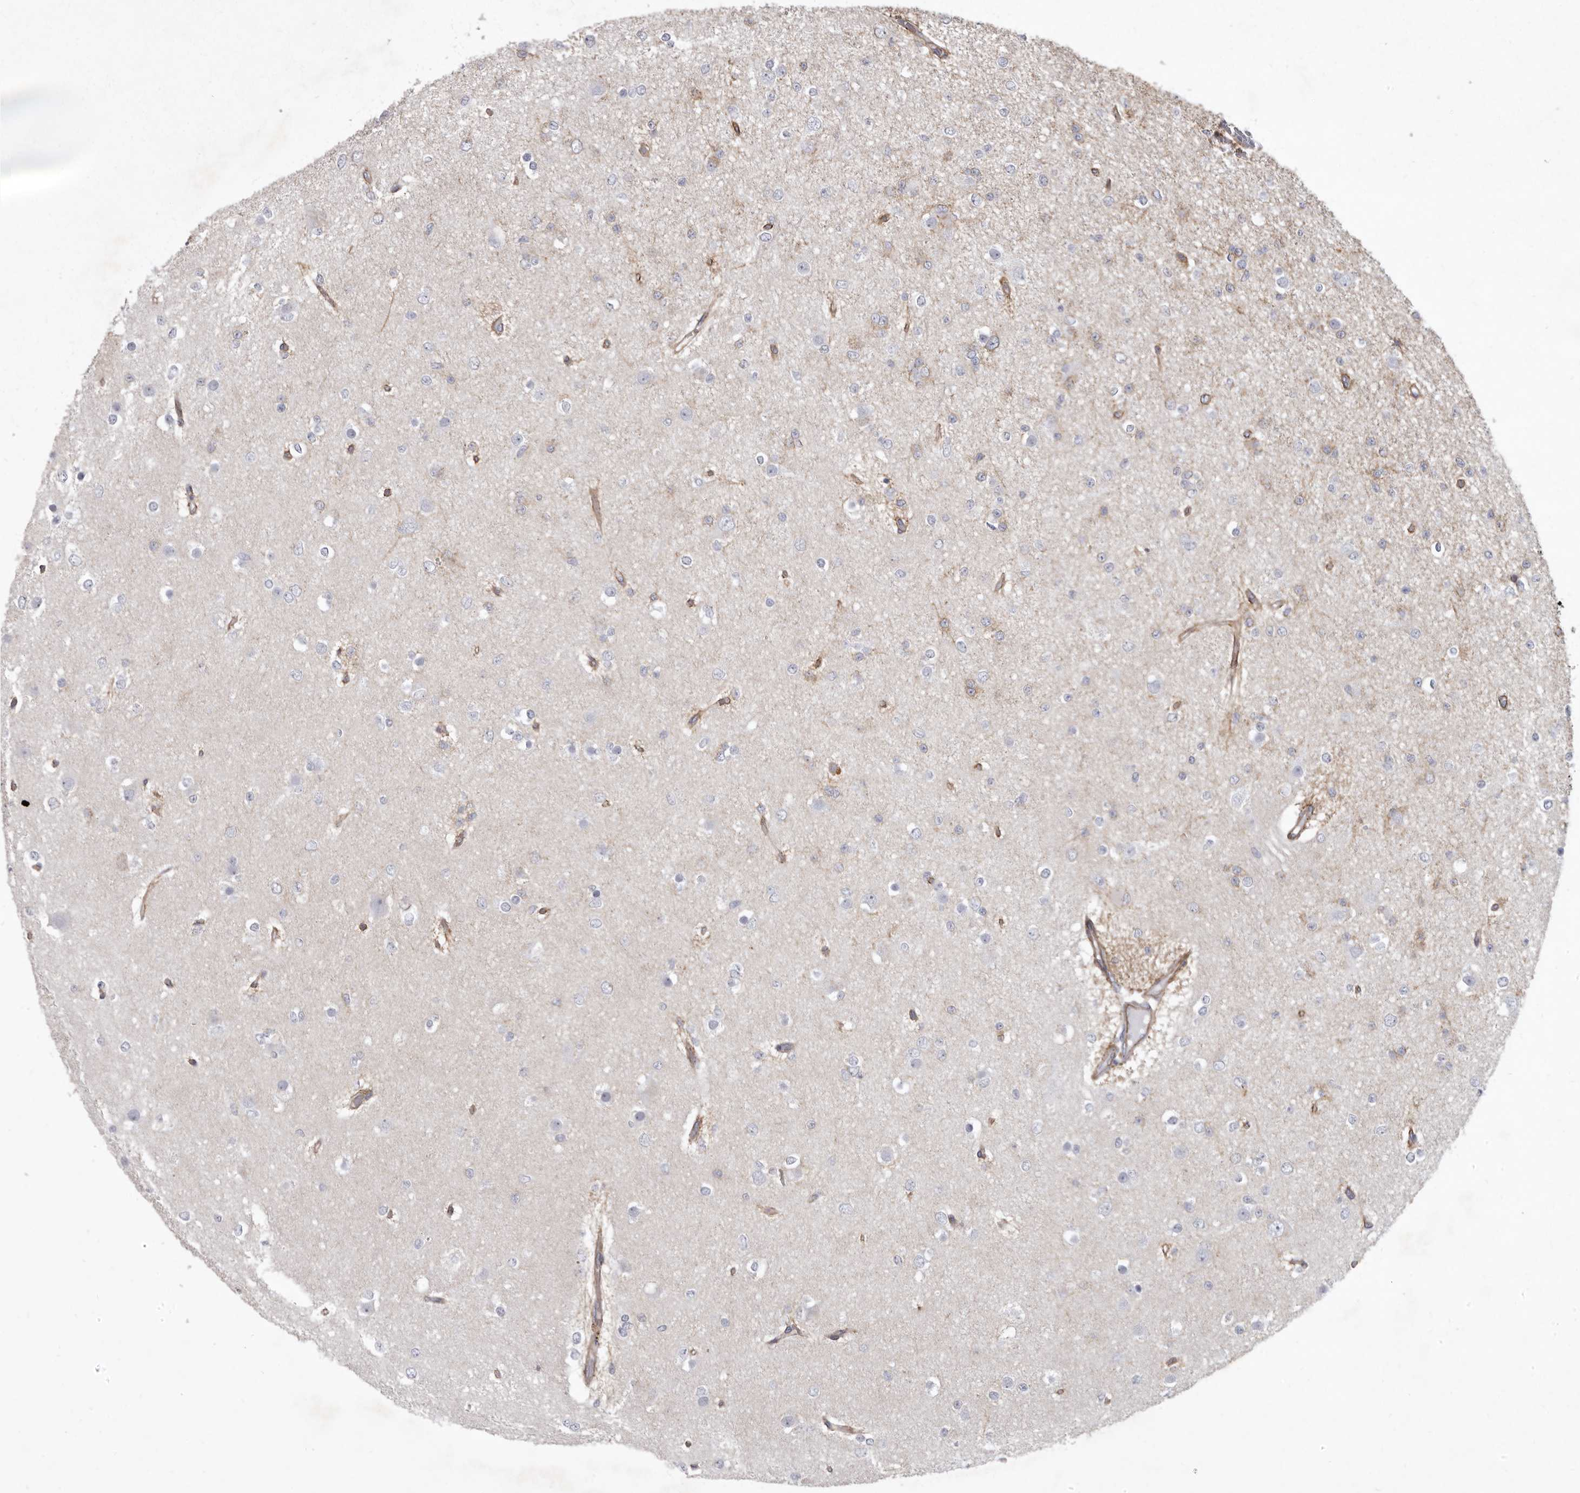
{"staining": {"intensity": "negative", "quantity": "none", "location": "none"}, "tissue": "glioma", "cell_type": "Tumor cells", "image_type": "cancer", "snomed": [{"axis": "morphology", "description": "Glioma, malignant, Low grade"}, {"axis": "topography", "description": "Brain"}], "caption": "IHC photomicrograph of neoplastic tissue: human glioma stained with DAB shows no significant protein positivity in tumor cells.", "gene": "P2RX6", "patient": {"sex": "female", "age": 22}}